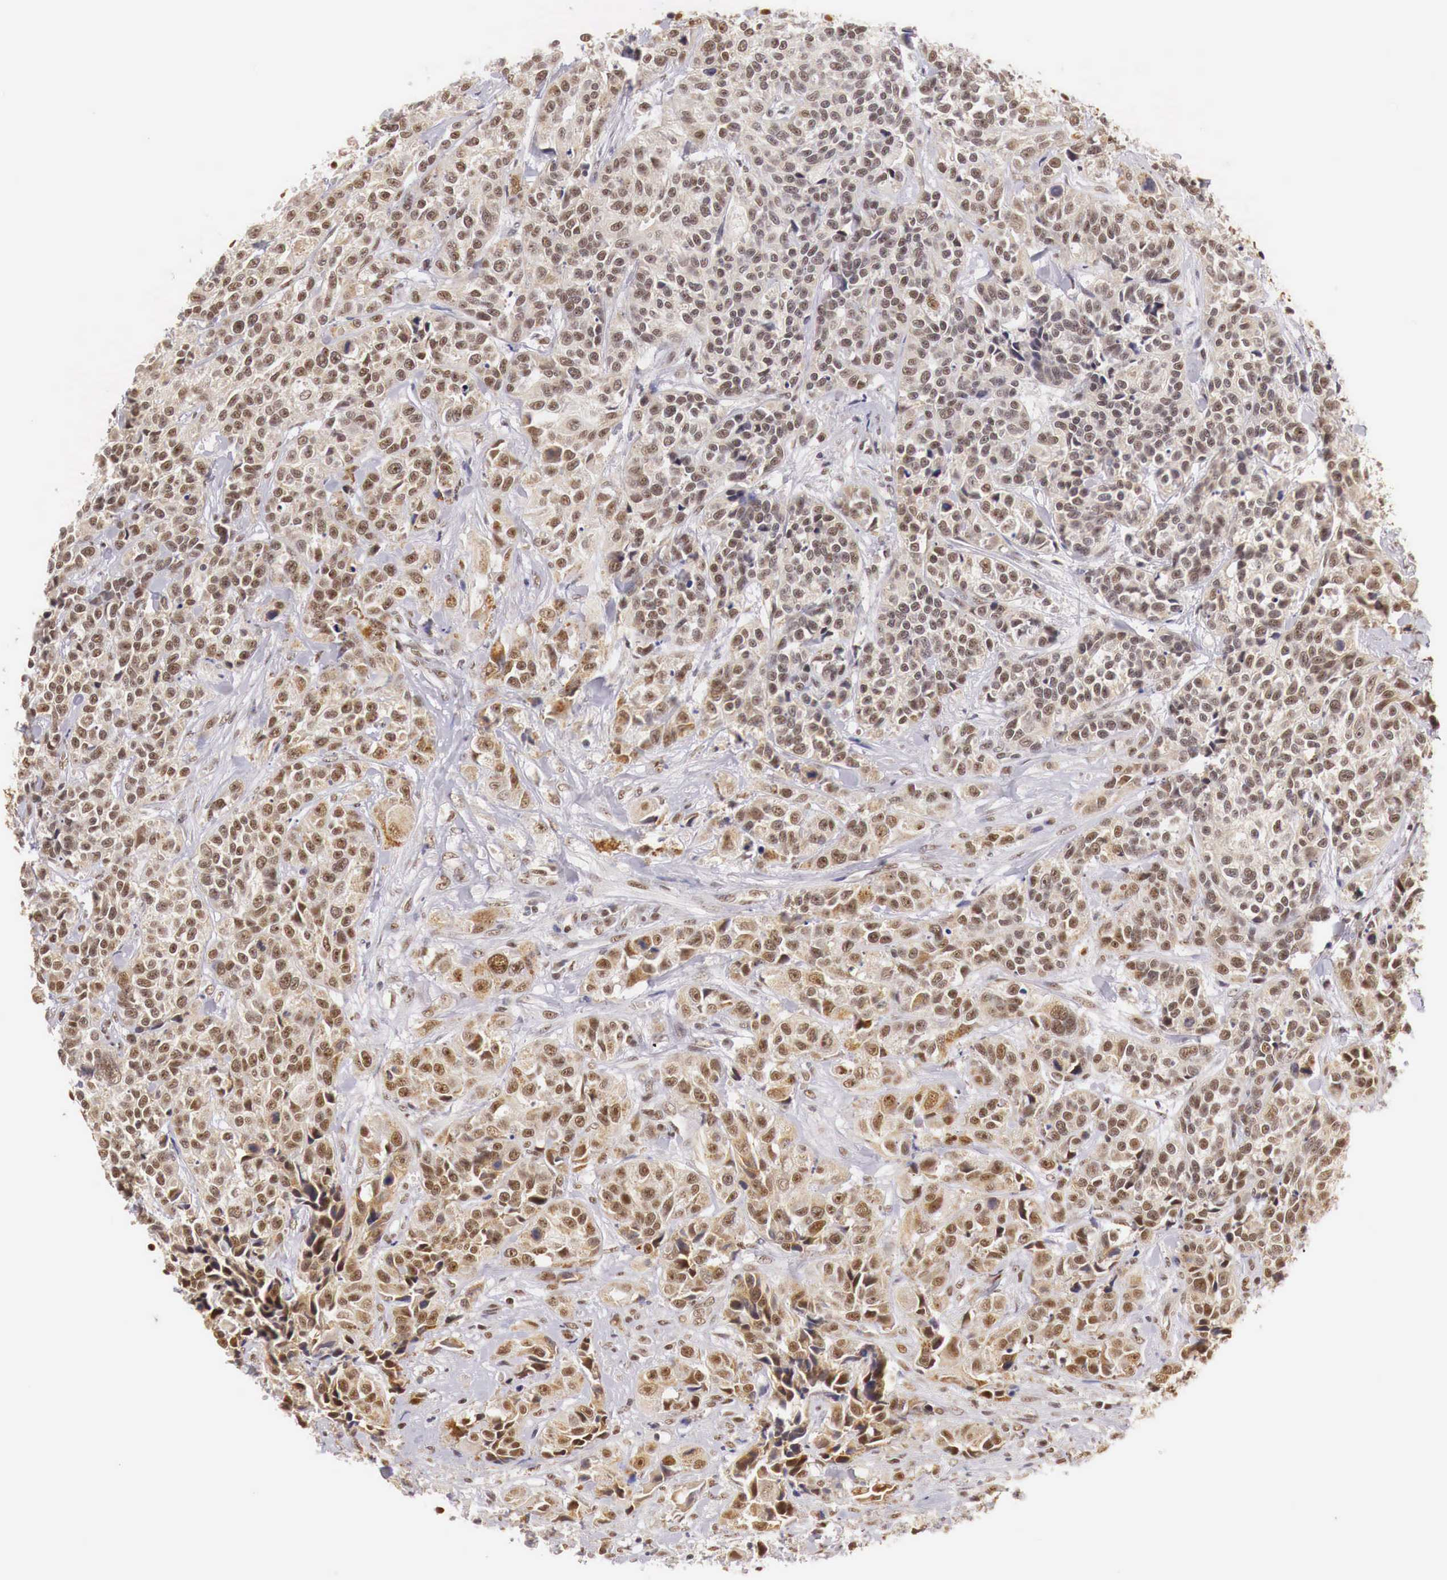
{"staining": {"intensity": "moderate", "quantity": ">75%", "location": "cytoplasmic/membranous,nuclear"}, "tissue": "urothelial cancer", "cell_type": "Tumor cells", "image_type": "cancer", "snomed": [{"axis": "morphology", "description": "Urothelial carcinoma, High grade"}, {"axis": "topography", "description": "Urinary bladder"}], "caption": "Urothelial carcinoma (high-grade) stained with a brown dye reveals moderate cytoplasmic/membranous and nuclear positive positivity in about >75% of tumor cells.", "gene": "GPKOW", "patient": {"sex": "female", "age": 81}}